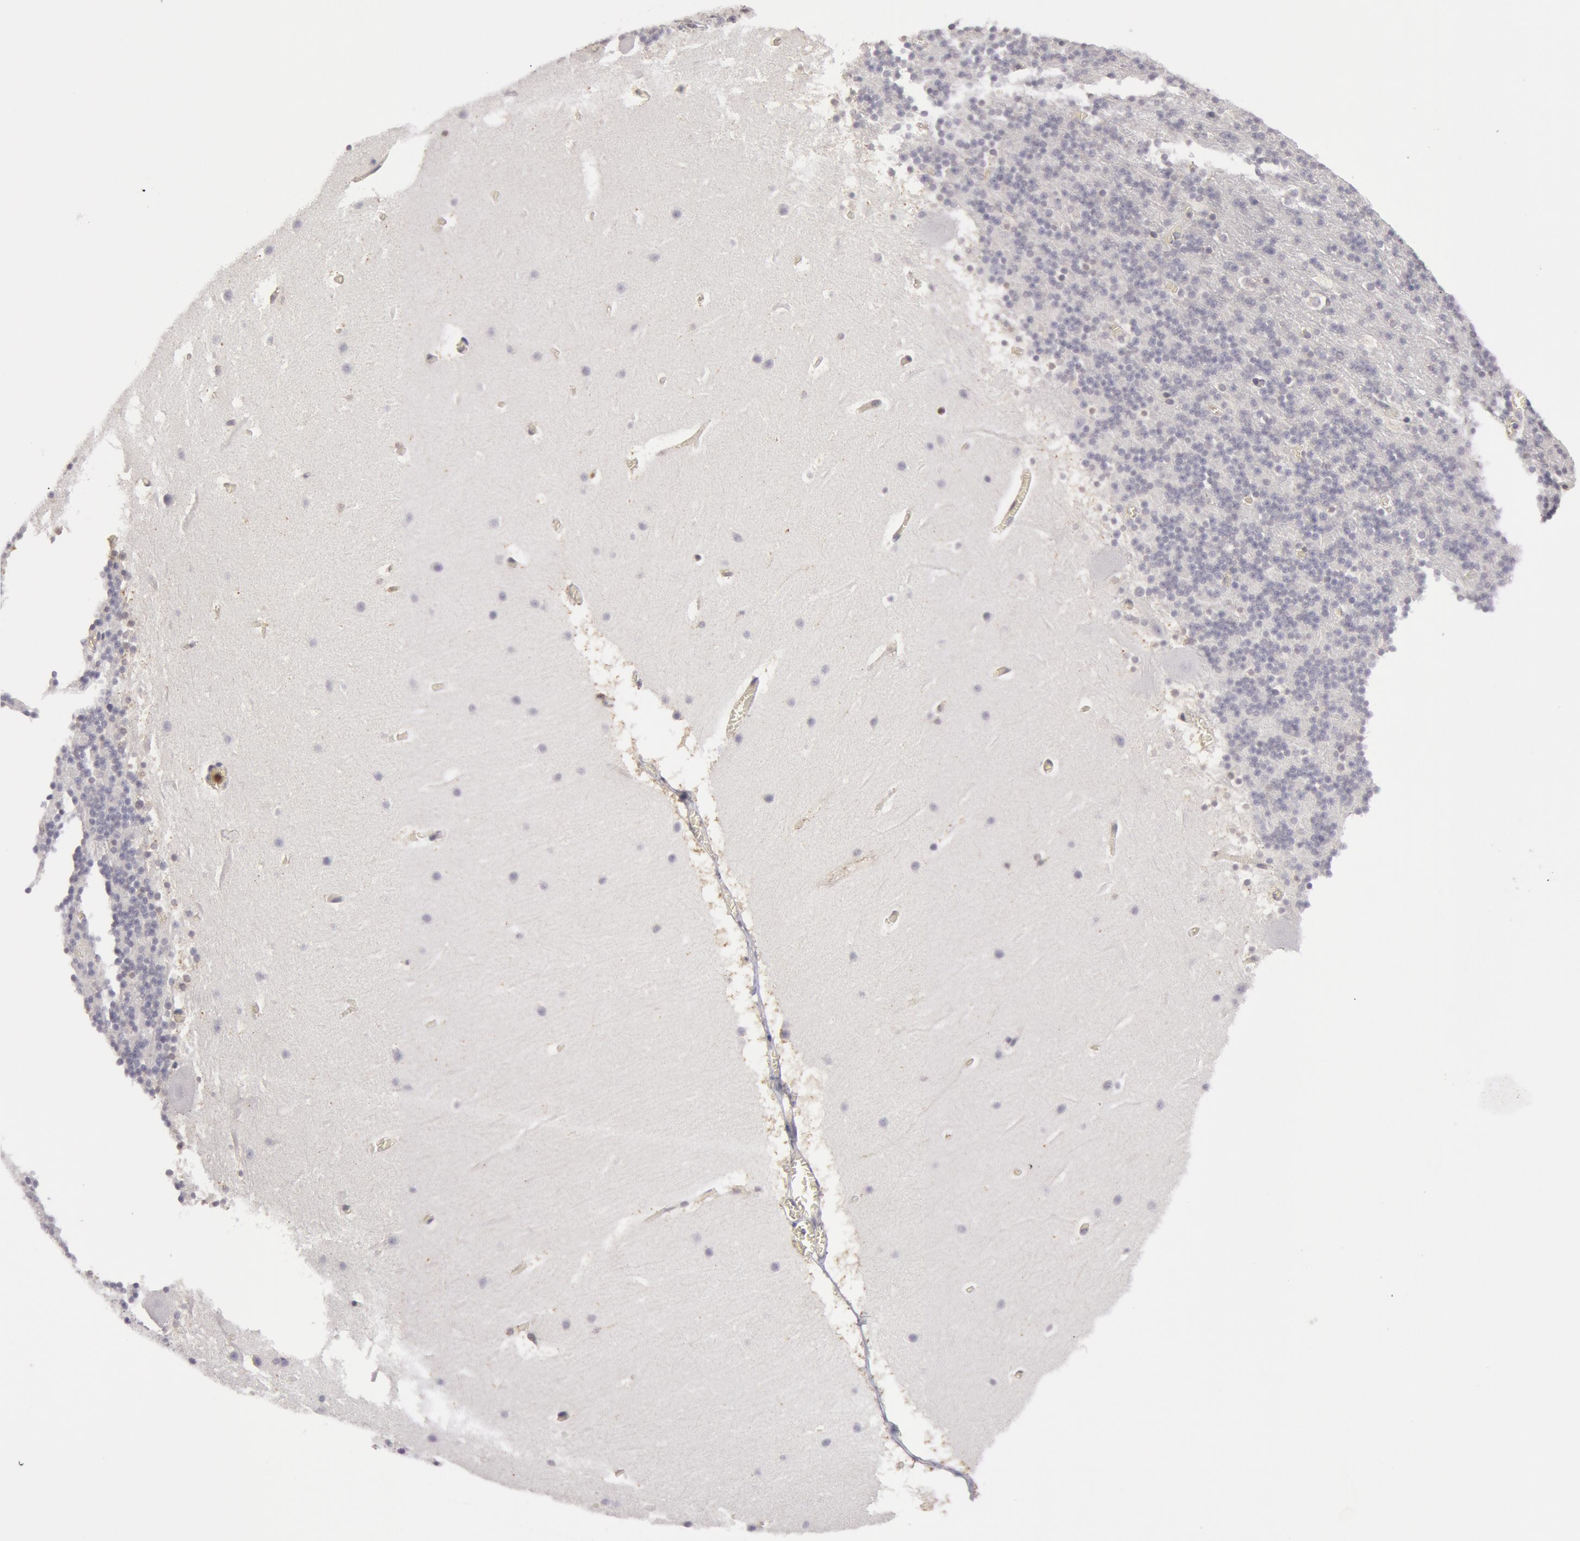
{"staining": {"intensity": "weak", "quantity": "<25%", "location": "nuclear"}, "tissue": "cerebellum", "cell_type": "Cells in granular layer", "image_type": "normal", "snomed": [{"axis": "morphology", "description": "Normal tissue, NOS"}, {"axis": "topography", "description": "Cerebellum"}], "caption": "A photomicrograph of human cerebellum is negative for staining in cells in granular layer. (DAB IHC visualized using brightfield microscopy, high magnification).", "gene": "CAT", "patient": {"sex": "male", "age": 45}}